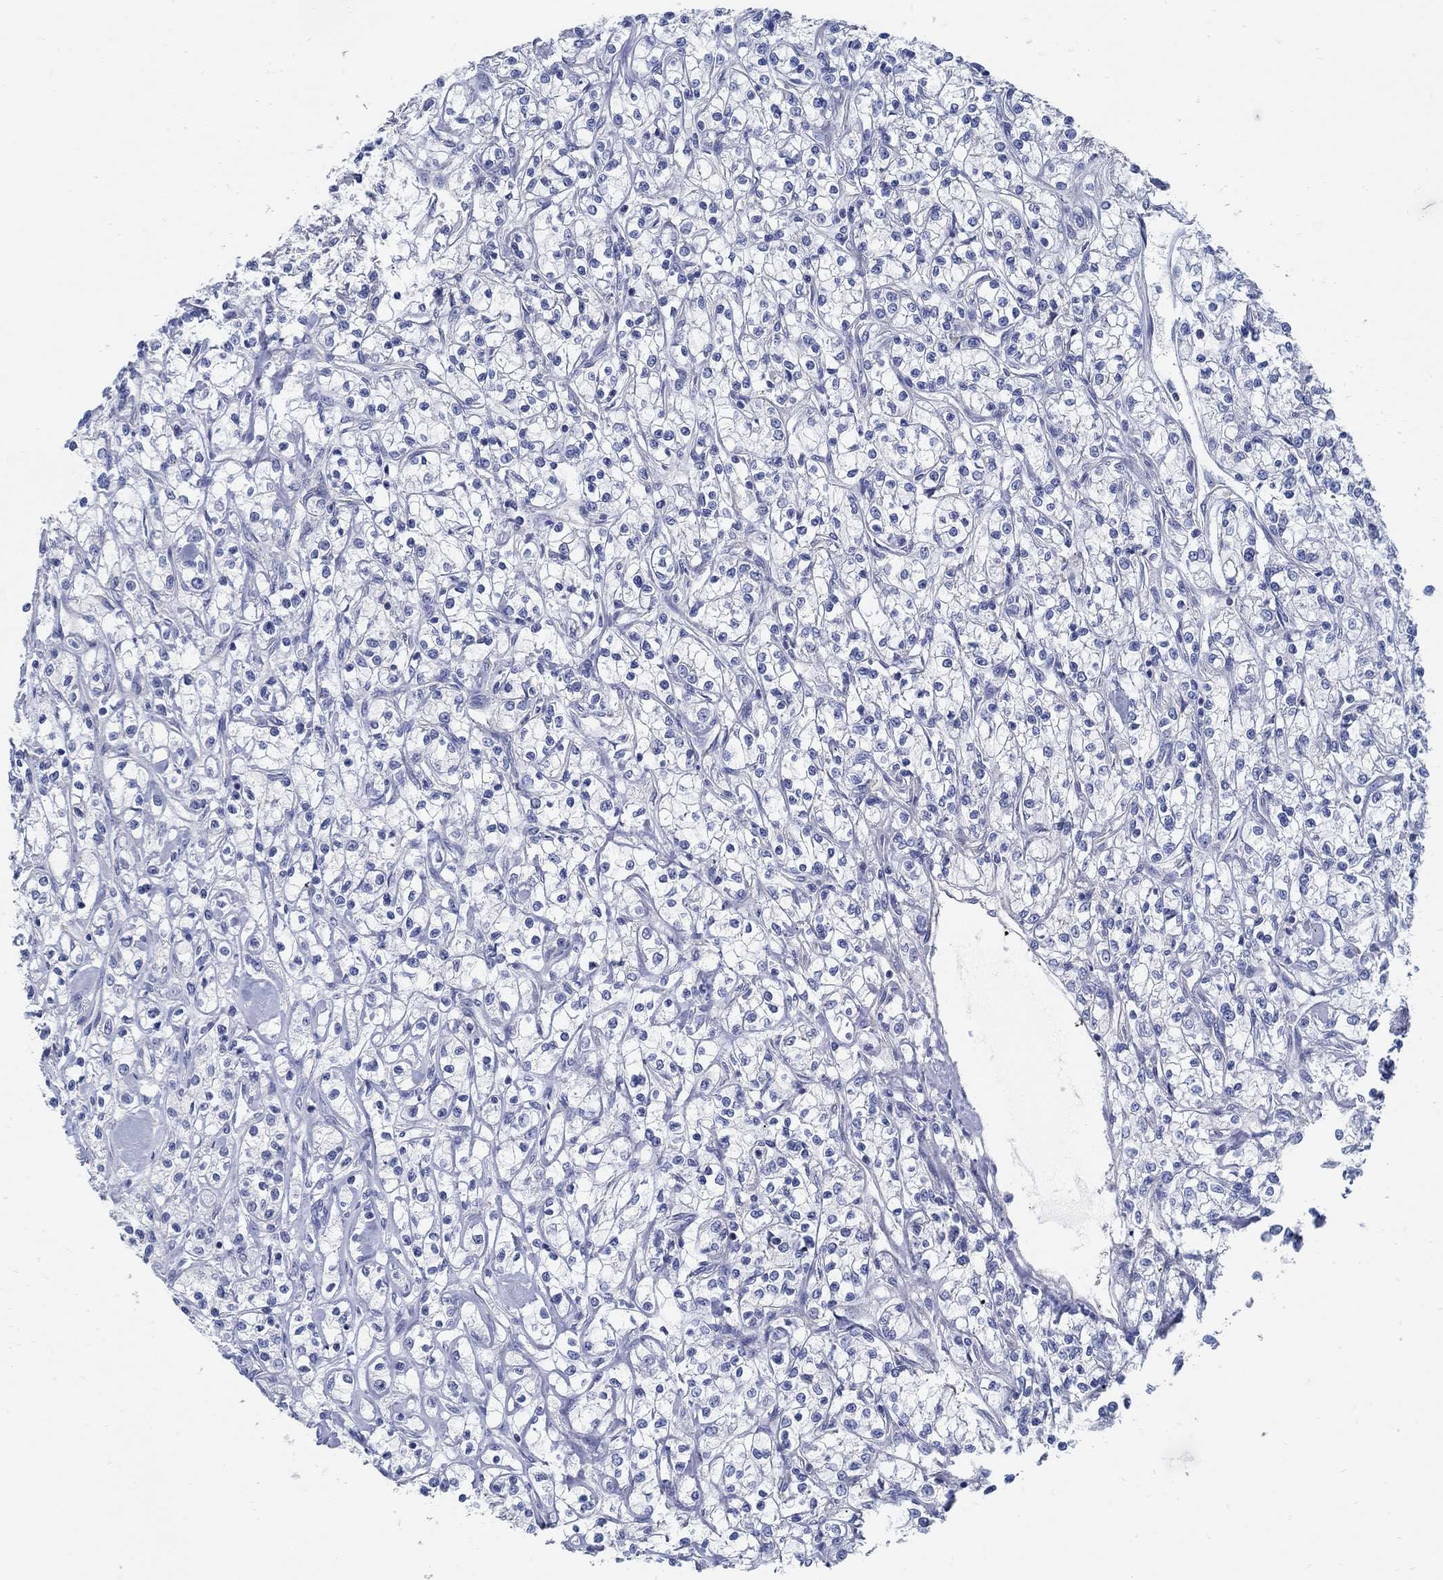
{"staining": {"intensity": "negative", "quantity": "none", "location": "none"}, "tissue": "renal cancer", "cell_type": "Tumor cells", "image_type": "cancer", "snomed": [{"axis": "morphology", "description": "Adenocarcinoma, NOS"}, {"axis": "topography", "description": "Kidney"}], "caption": "The immunohistochemistry image has no significant positivity in tumor cells of renal cancer tissue.", "gene": "C15orf39", "patient": {"sex": "female", "age": 59}}